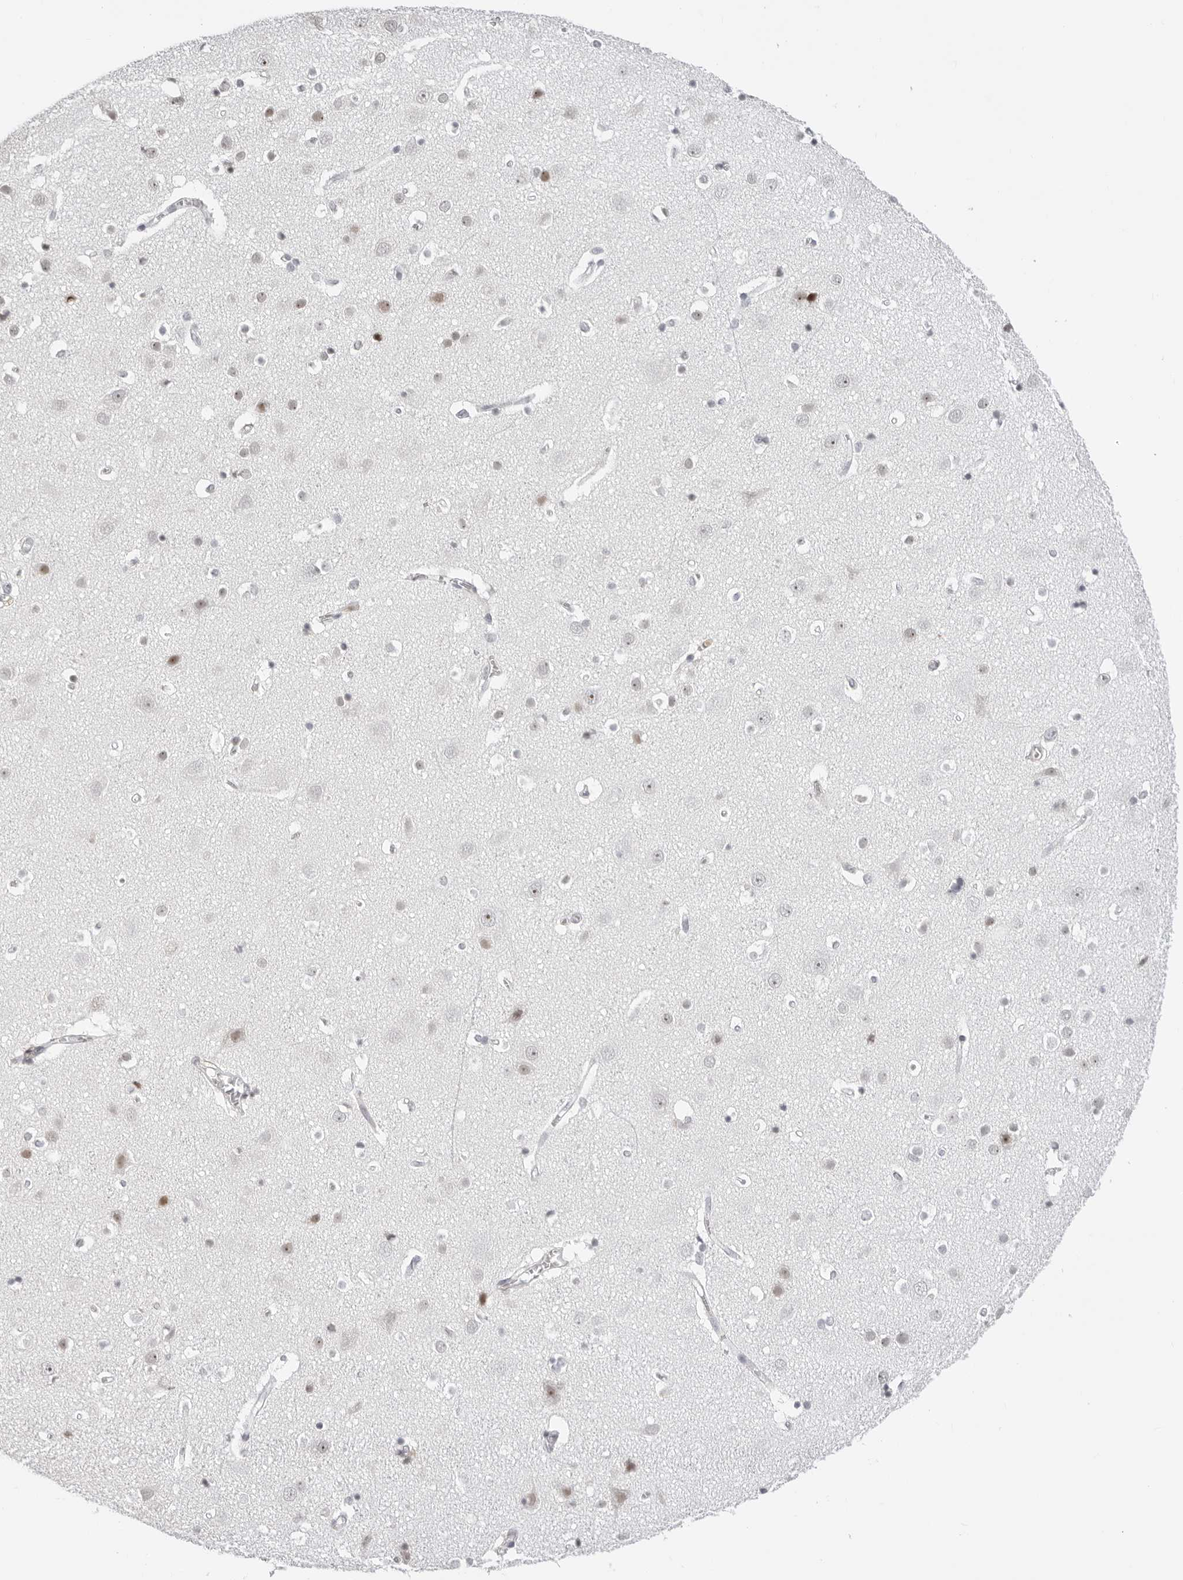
{"staining": {"intensity": "negative", "quantity": "none", "location": "none"}, "tissue": "cerebral cortex", "cell_type": "Endothelial cells", "image_type": "normal", "snomed": [{"axis": "morphology", "description": "Normal tissue, NOS"}, {"axis": "topography", "description": "Cerebral cortex"}], "caption": "Photomicrograph shows no protein expression in endothelial cells of unremarkable cerebral cortex.", "gene": "MSH6", "patient": {"sex": "male", "age": 54}}